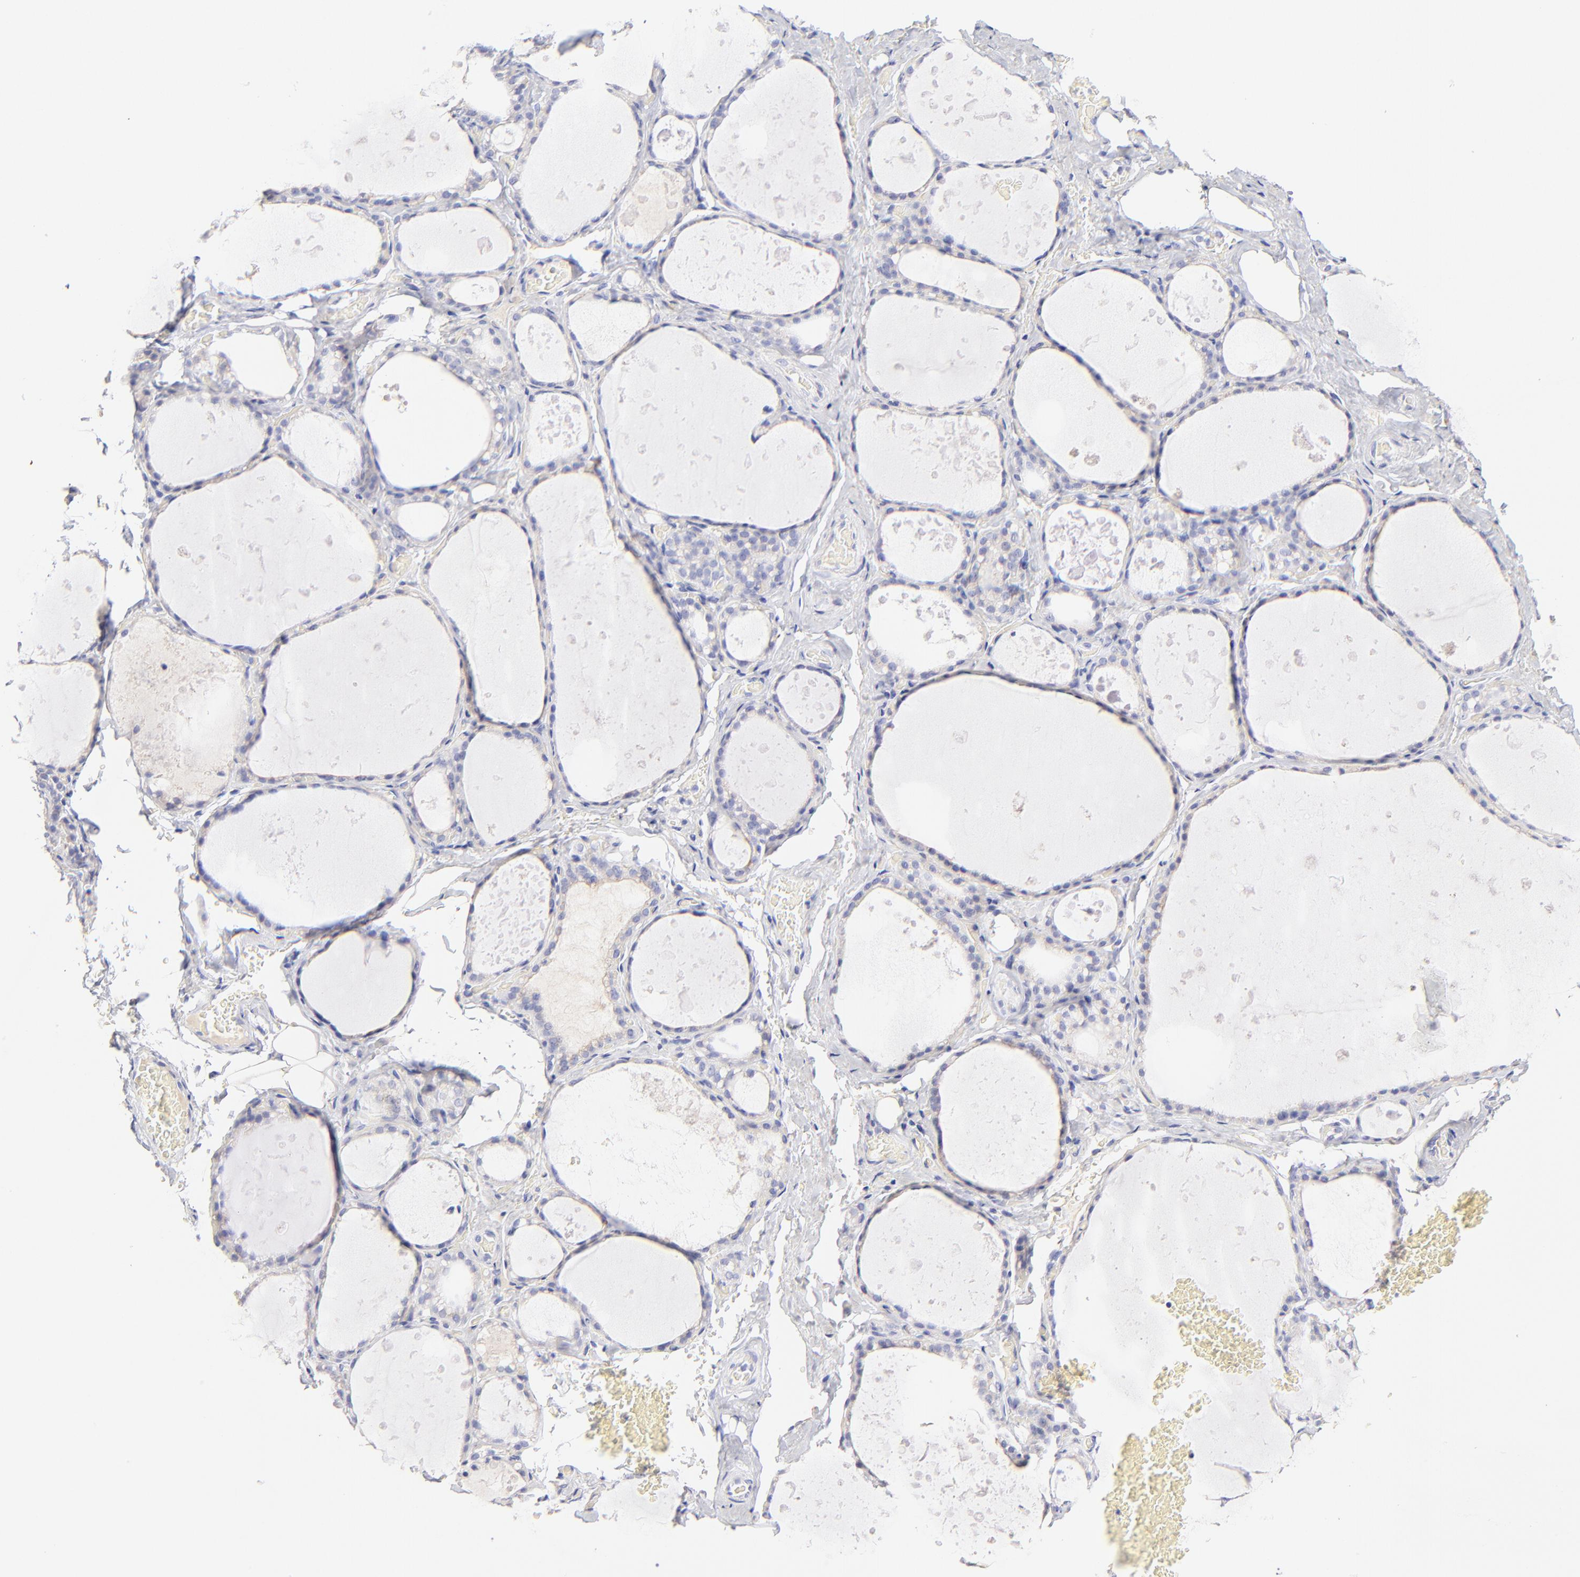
{"staining": {"intensity": "weak", "quantity": "<25%", "location": "cytoplasmic/membranous"}, "tissue": "thyroid gland", "cell_type": "Glandular cells", "image_type": "normal", "snomed": [{"axis": "morphology", "description": "Normal tissue, NOS"}, {"axis": "topography", "description": "Thyroid gland"}], "caption": "Immunohistochemical staining of normal thyroid gland displays no significant staining in glandular cells. Brightfield microscopy of IHC stained with DAB (brown) and hematoxylin (blue), captured at high magnification.", "gene": "ASB9", "patient": {"sex": "male", "age": 61}}